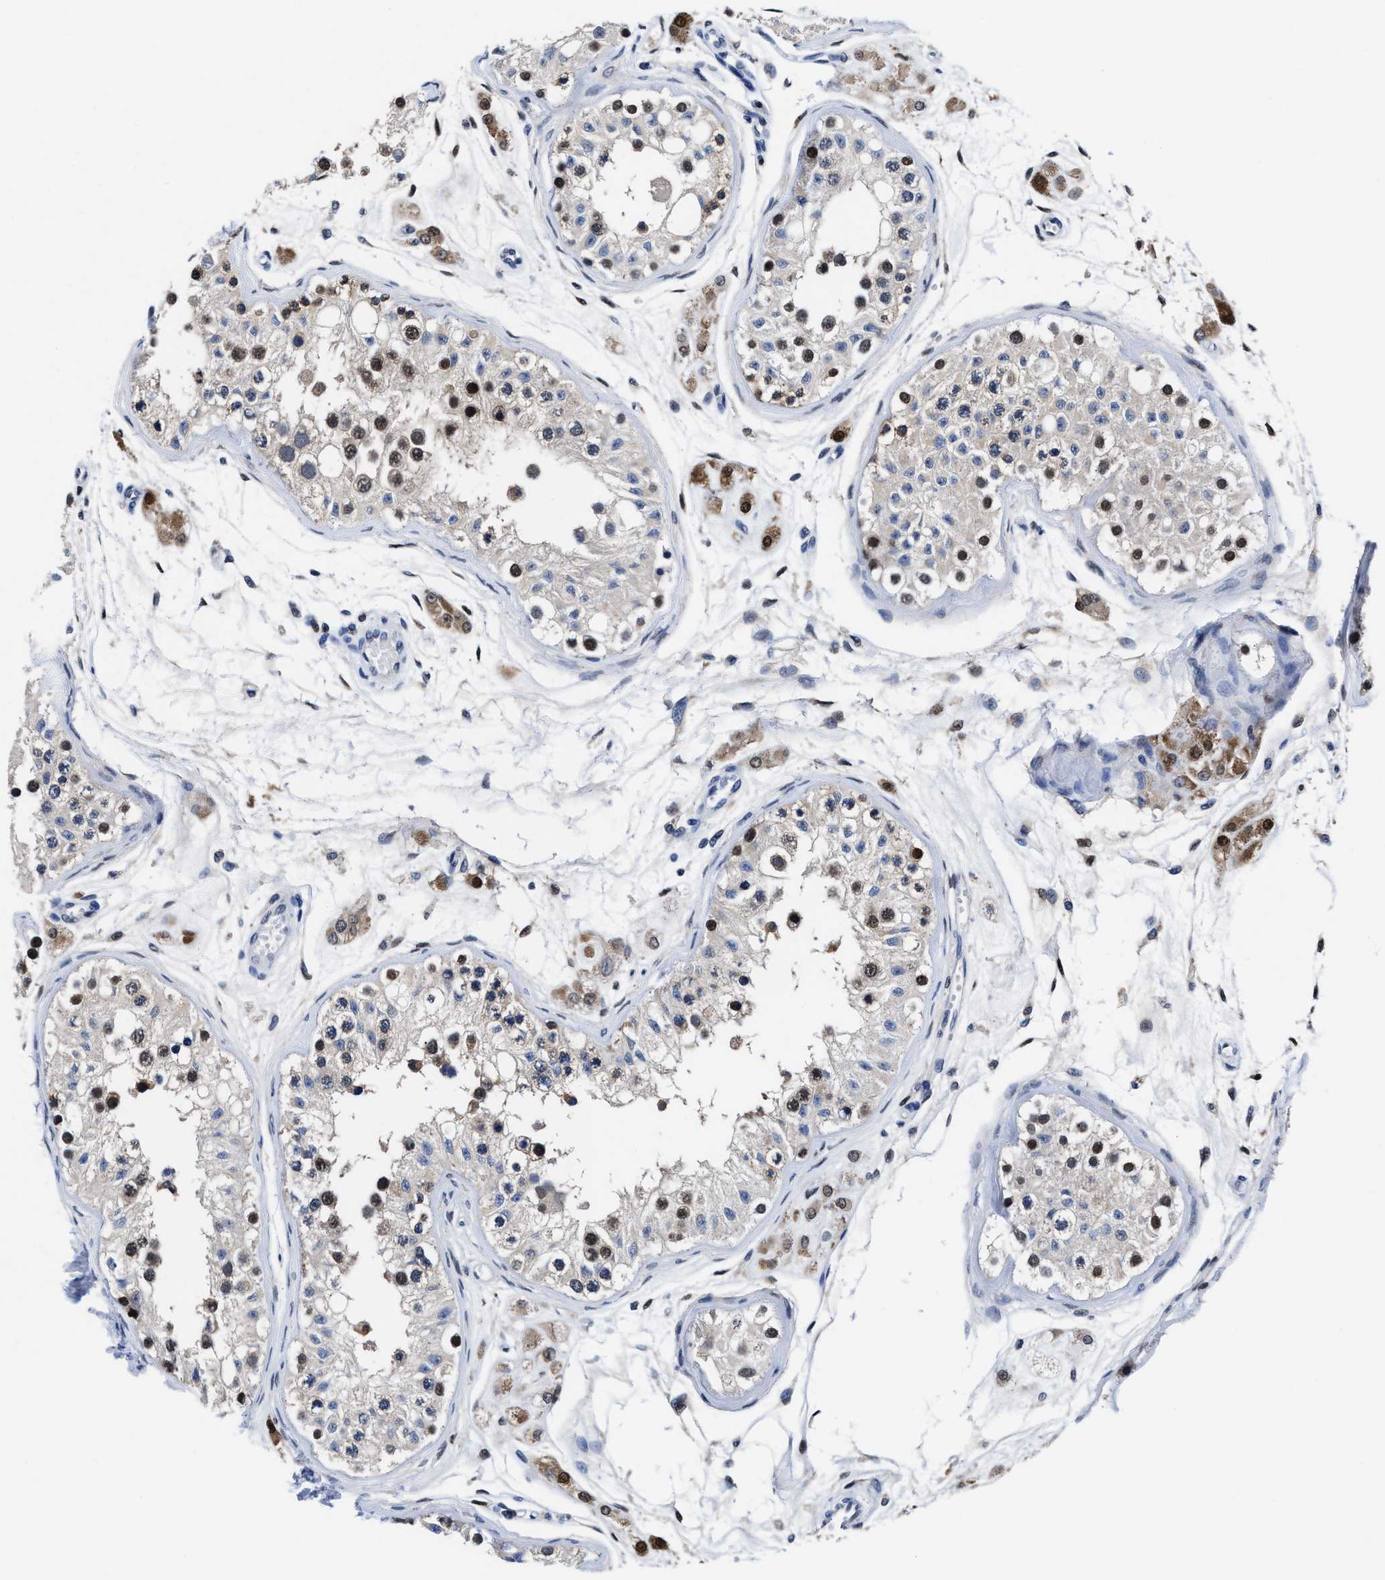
{"staining": {"intensity": "strong", "quantity": "<25%", "location": "cytoplasmic/membranous,nuclear"}, "tissue": "testis", "cell_type": "Cells in seminiferous ducts", "image_type": "normal", "snomed": [{"axis": "morphology", "description": "Normal tissue, NOS"}, {"axis": "morphology", "description": "Adenocarcinoma, metastatic, NOS"}, {"axis": "topography", "description": "Testis"}], "caption": "Immunohistochemical staining of normal testis demonstrates medium levels of strong cytoplasmic/membranous,nuclear staining in approximately <25% of cells in seminiferous ducts.", "gene": "ACLY", "patient": {"sex": "male", "age": 26}}